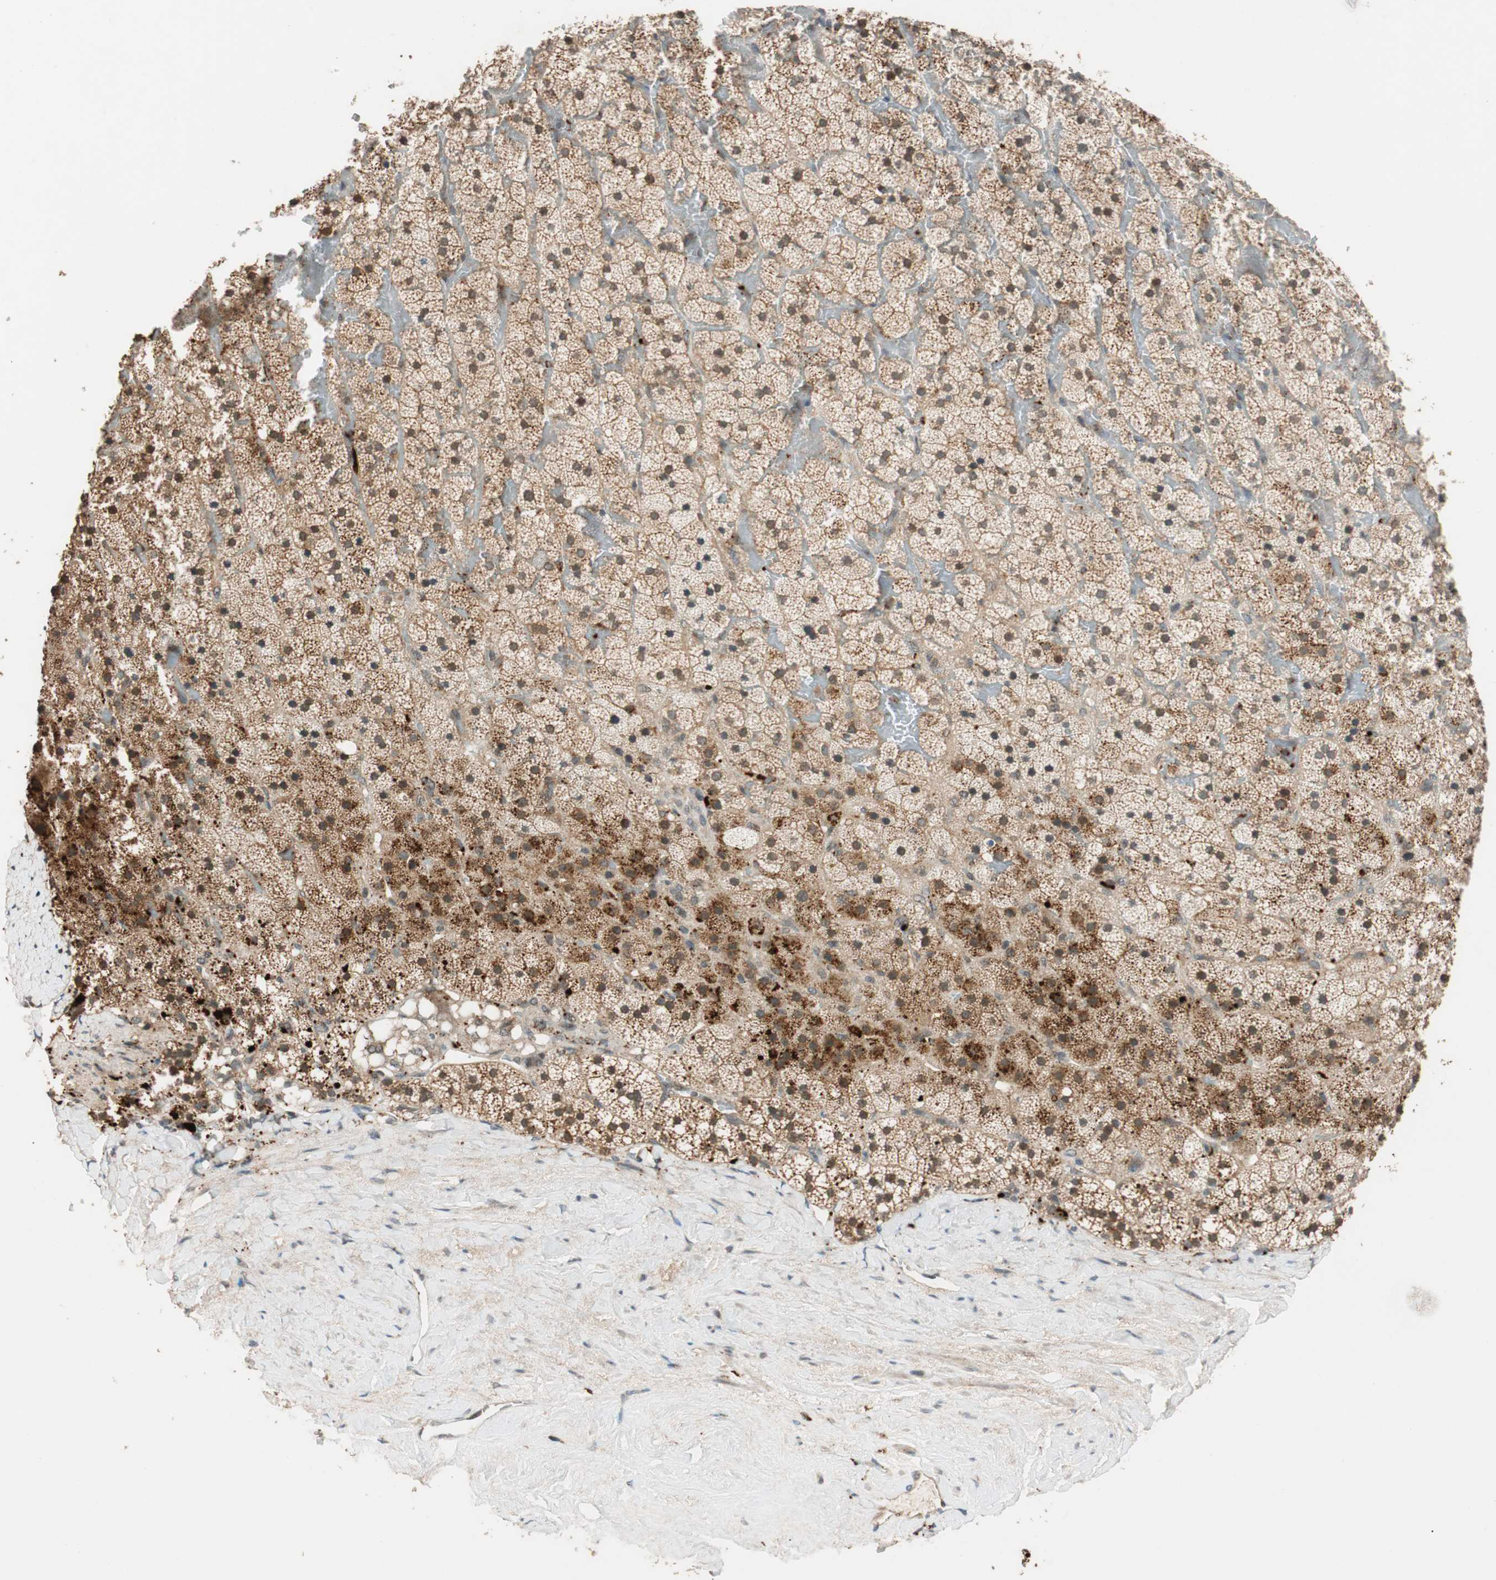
{"staining": {"intensity": "moderate", "quantity": ">75%", "location": "cytoplasmic/membranous"}, "tissue": "adrenal gland", "cell_type": "Glandular cells", "image_type": "normal", "snomed": [{"axis": "morphology", "description": "Normal tissue, NOS"}, {"axis": "topography", "description": "Adrenal gland"}], "caption": "High-power microscopy captured an IHC histopathology image of benign adrenal gland, revealing moderate cytoplasmic/membranous positivity in approximately >75% of glandular cells.", "gene": "GLB1", "patient": {"sex": "male", "age": 35}}